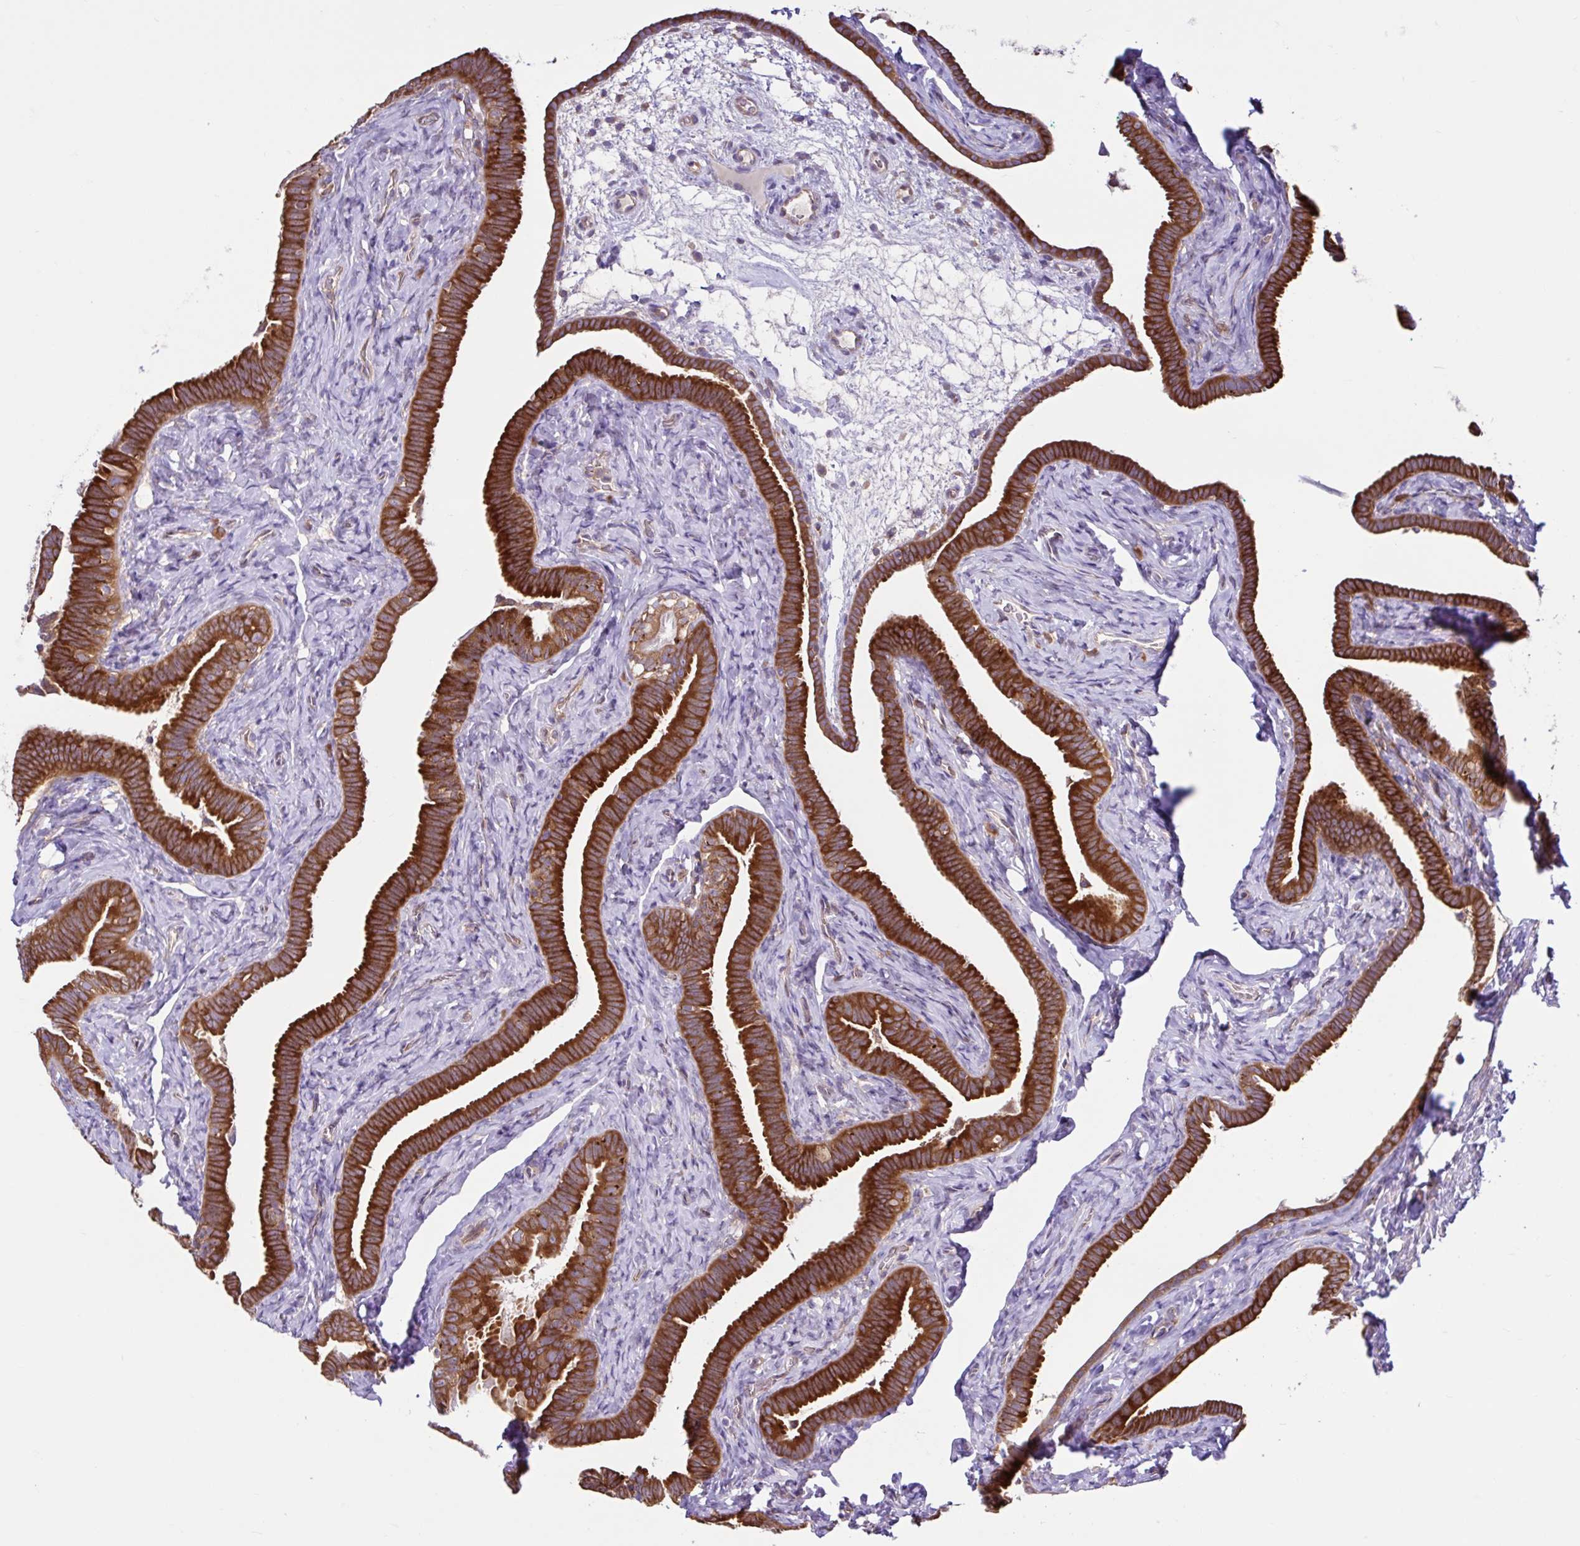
{"staining": {"intensity": "strong", "quantity": ">75%", "location": "cytoplasmic/membranous"}, "tissue": "fallopian tube", "cell_type": "Glandular cells", "image_type": "normal", "snomed": [{"axis": "morphology", "description": "Normal tissue, NOS"}, {"axis": "topography", "description": "Fallopian tube"}], "caption": "IHC staining of unremarkable fallopian tube, which reveals high levels of strong cytoplasmic/membranous staining in approximately >75% of glandular cells indicating strong cytoplasmic/membranous protein positivity. The staining was performed using DAB (3,3'-diaminobenzidine) (brown) for protein detection and nuclei were counterstained in hematoxylin (blue).", "gene": "LARS1", "patient": {"sex": "female", "age": 69}}